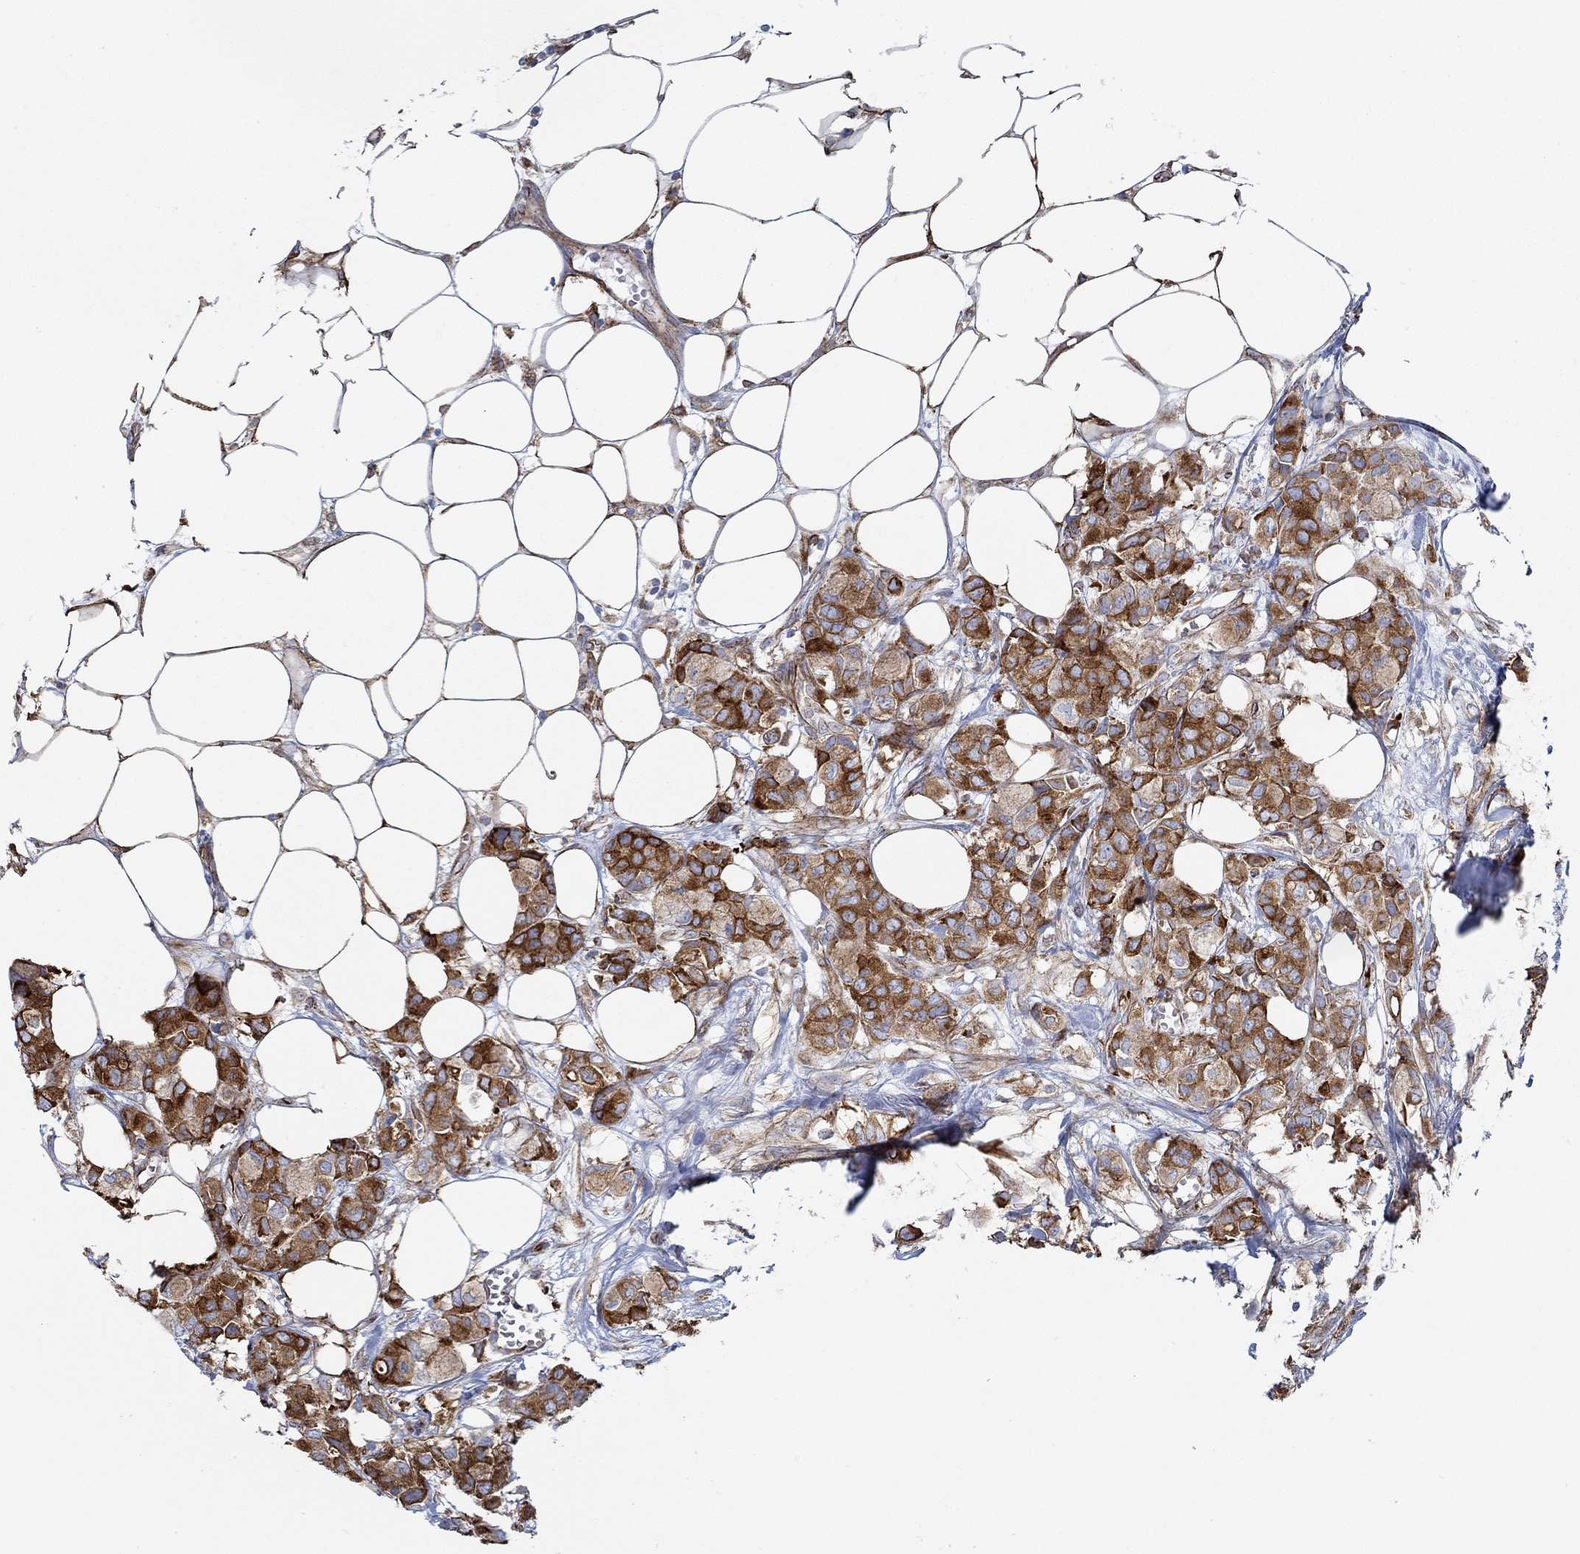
{"staining": {"intensity": "strong", "quantity": "25%-75%", "location": "cytoplasmic/membranous"}, "tissue": "breast cancer", "cell_type": "Tumor cells", "image_type": "cancer", "snomed": [{"axis": "morphology", "description": "Duct carcinoma"}, {"axis": "topography", "description": "Breast"}], "caption": "Immunohistochemistry image of human breast infiltrating ductal carcinoma stained for a protein (brown), which demonstrates high levels of strong cytoplasmic/membranous staining in approximately 25%-75% of tumor cells.", "gene": "STC2", "patient": {"sex": "female", "age": 85}}